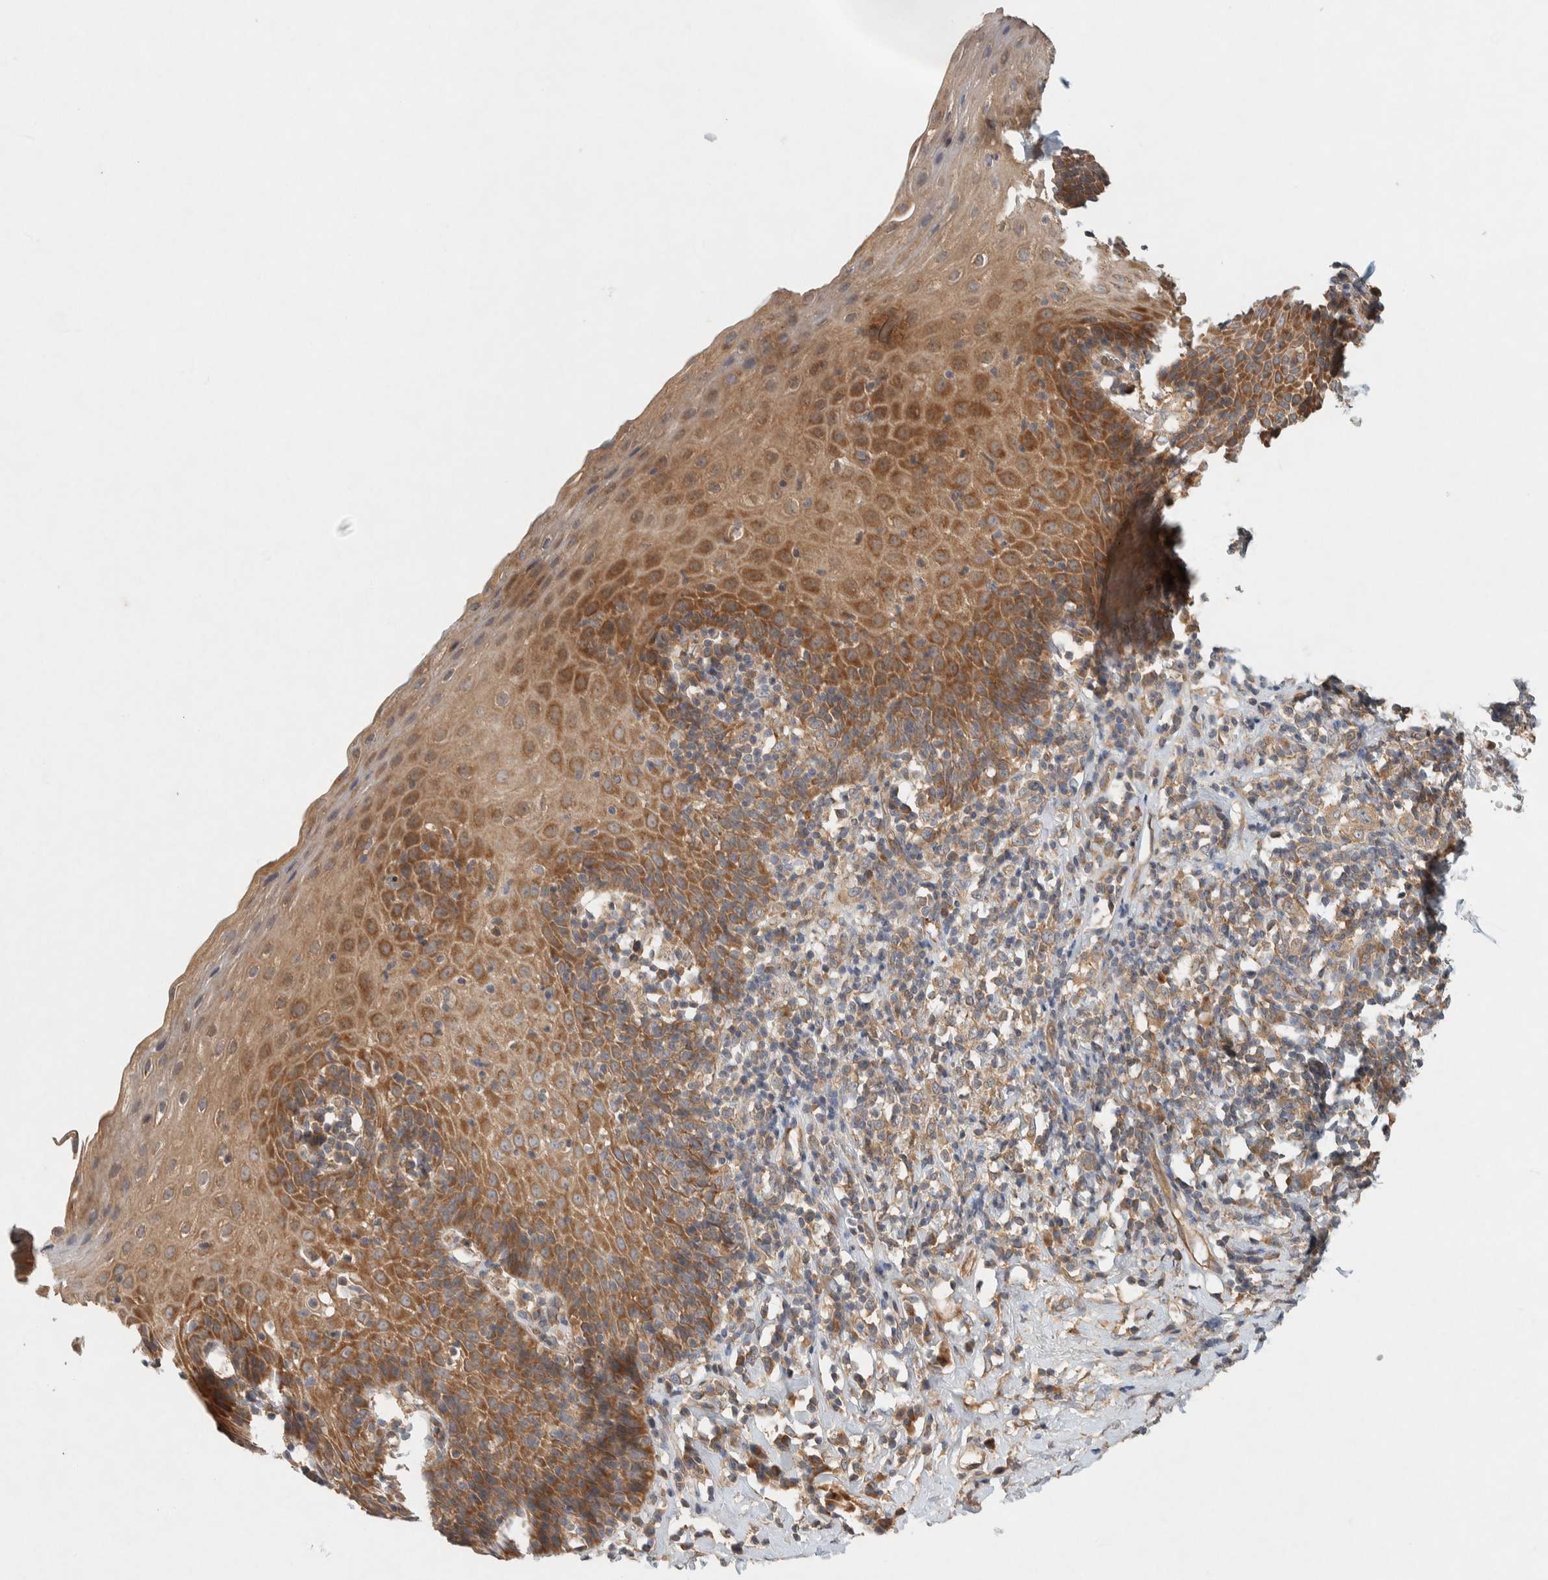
{"staining": {"intensity": "moderate", "quantity": ">75%", "location": "cytoplasmic/membranous"}, "tissue": "esophagus", "cell_type": "Squamous epithelial cells", "image_type": "normal", "snomed": [{"axis": "morphology", "description": "Normal tissue, NOS"}, {"axis": "topography", "description": "Esophagus"}], "caption": "Esophagus stained with DAB (3,3'-diaminobenzidine) immunohistochemistry shows medium levels of moderate cytoplasmic/membranous staining in approximately >75% of squamous epithelial cells. (DAB (3,3'-diaminobenzidine) IHC with brightfield microscopy, high magnification).", "gene": "PXK", "patient": {"sex": "female", "age": 61}}